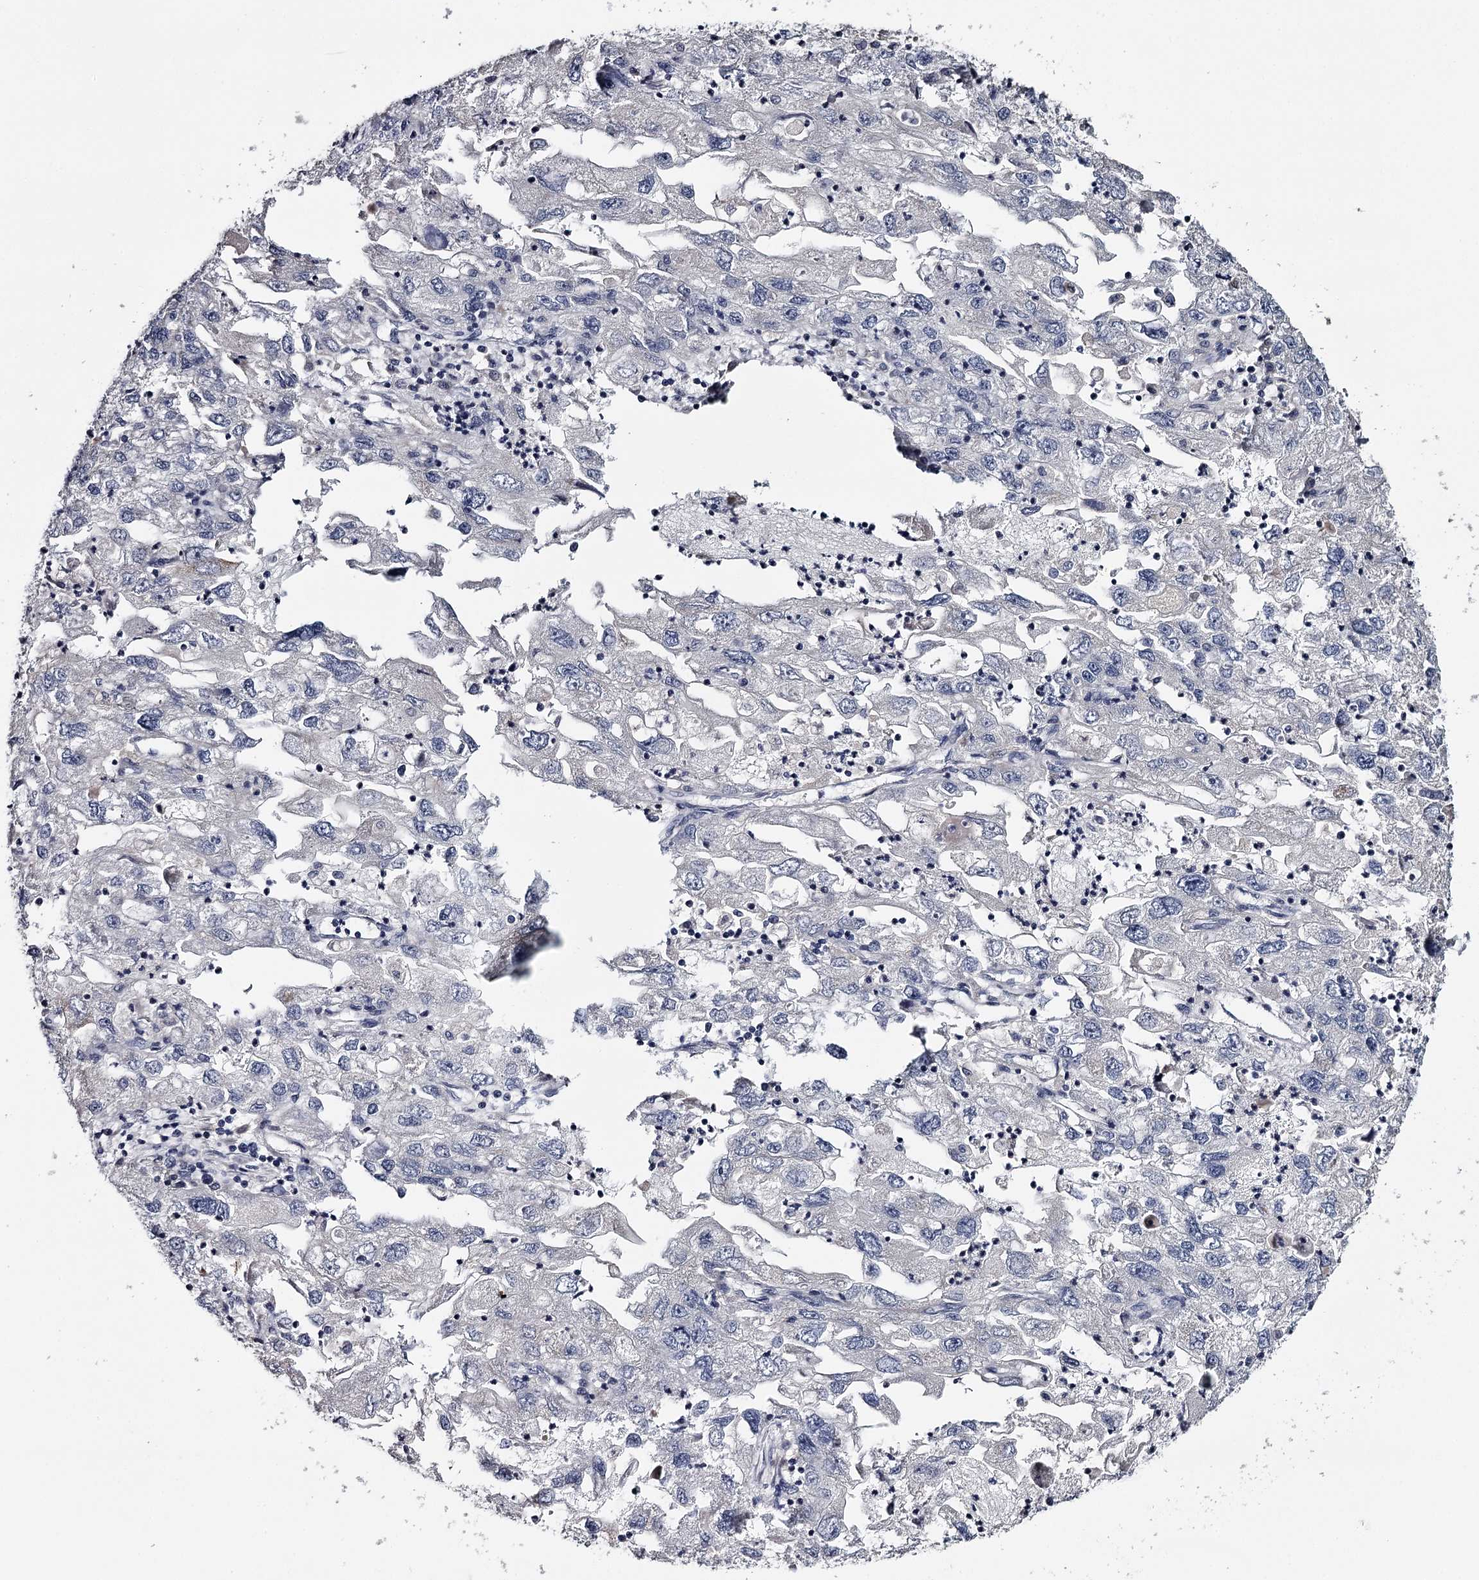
{"staining": {"intensity": "negative", "quantity": "none", "location": "none"}, "tissue": "endometrial cancer", "cell_type": "Tumor cells", "image_type": "cancer", "snomed": [{"axis": "morphology", "description": "Adenocarcinoma, NOS"}, {"axis": "topography", "description": "Endometrium"}], "caption": "Tumor cells are negative for protein expression in human endometrial cancer. Nuclei are stained in blue.", "gene": "GTSF1", "patient": {"sex": "female", "age": 49}}